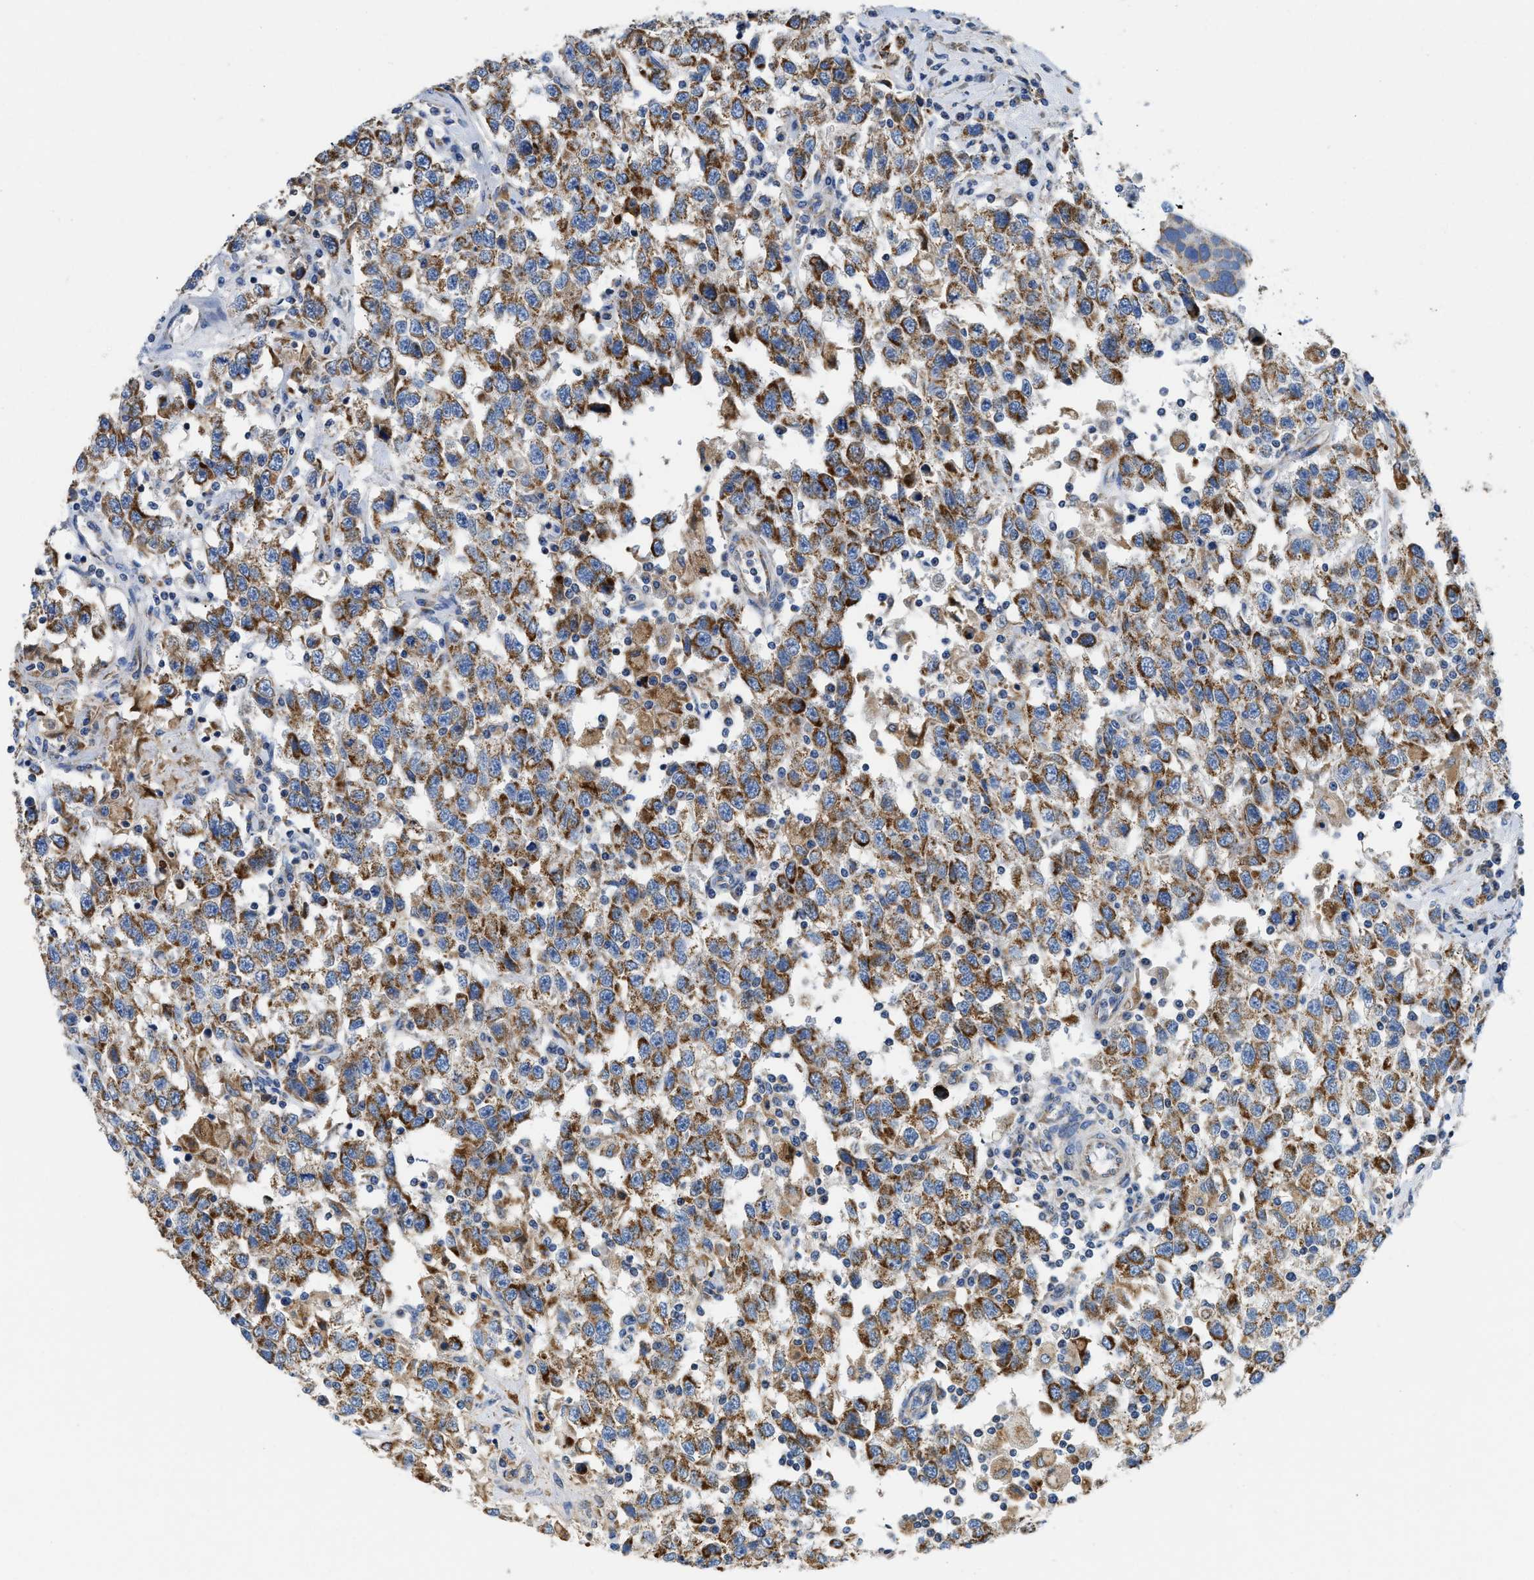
{"staining": {"intensity": "strong", "quantity": ">75%", "location": "cytoplasmic/membranous"}, "tissue": "testis cancer", "cell_type": "Tumor cells", "image_type": "cancer", "snomed": [{"axis": "morphology", "description": "Seminoma, NOS"}, {"axis": "topography", "description": "Testis"}], "caption": "Protein positivity by IHC exhibits strong cytoplasmic/membranous staining in approximately >75% of tumor cells in testis cancer (seminoma).", "gene": "SLC25A13", "patient": {"sex": "male", "age": 41}}